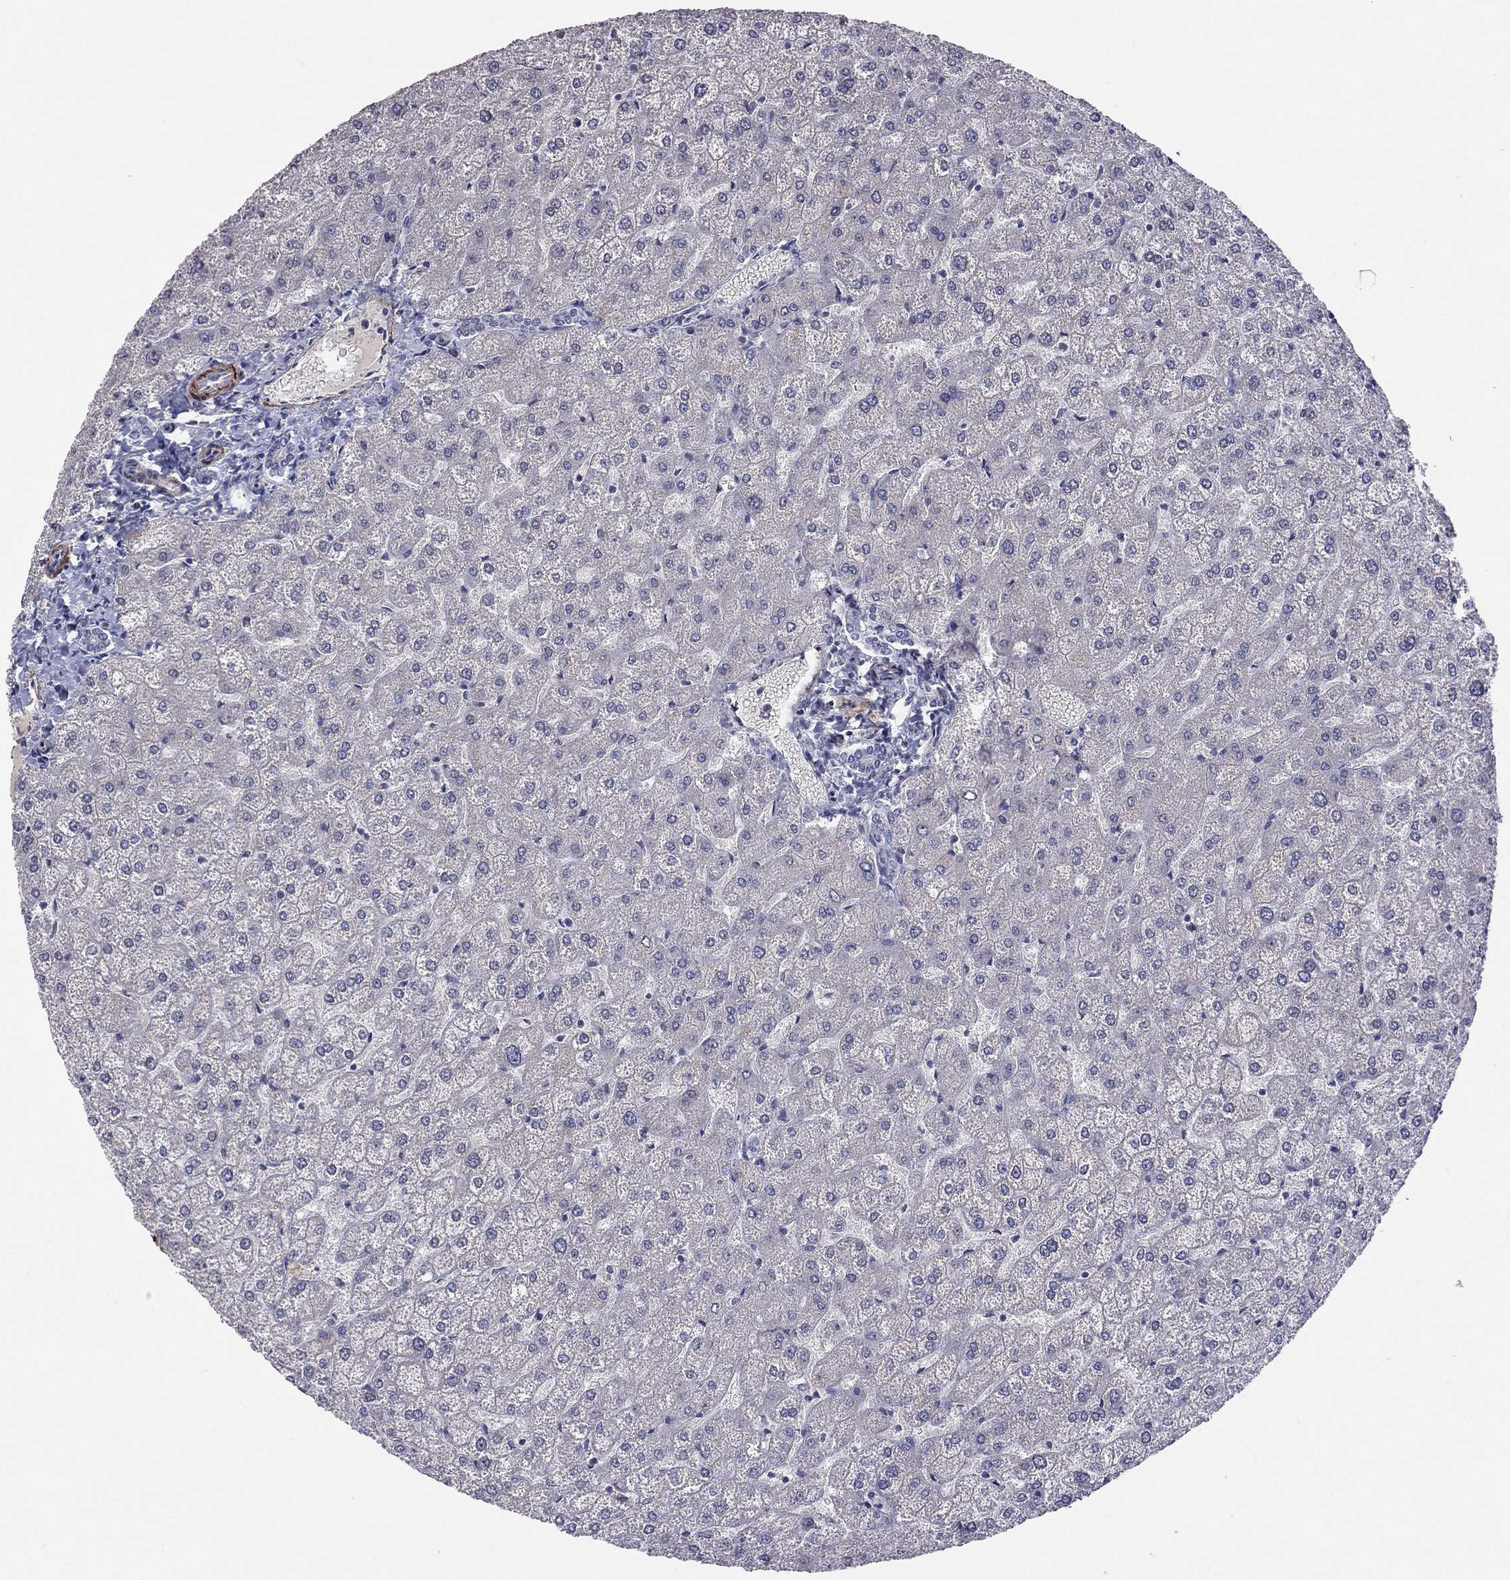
{"staining": {"intensity": "negative", "quantity": "none", "location": "none"}, "tissue": "liver", "cell_type": "Cholangiocytes", "image_type": "normal", "snomed": [{"axis": "morphology", "description": "Normal tissue, NOS"}, {"axis": "topography", "description": "Liver"}], "caption": "The immunohistochemistry image has no significant positivity in cholangiocytes of liver. The staining was performed using DAB (3,3'-diaminobenzidine) to visualize the protein expression in brown, while the nuclei were stained in blue with hematoxylin (Magnification: 20x).", "gene": "IP6K3", "patient": {"sex": "female", "age": 32}}